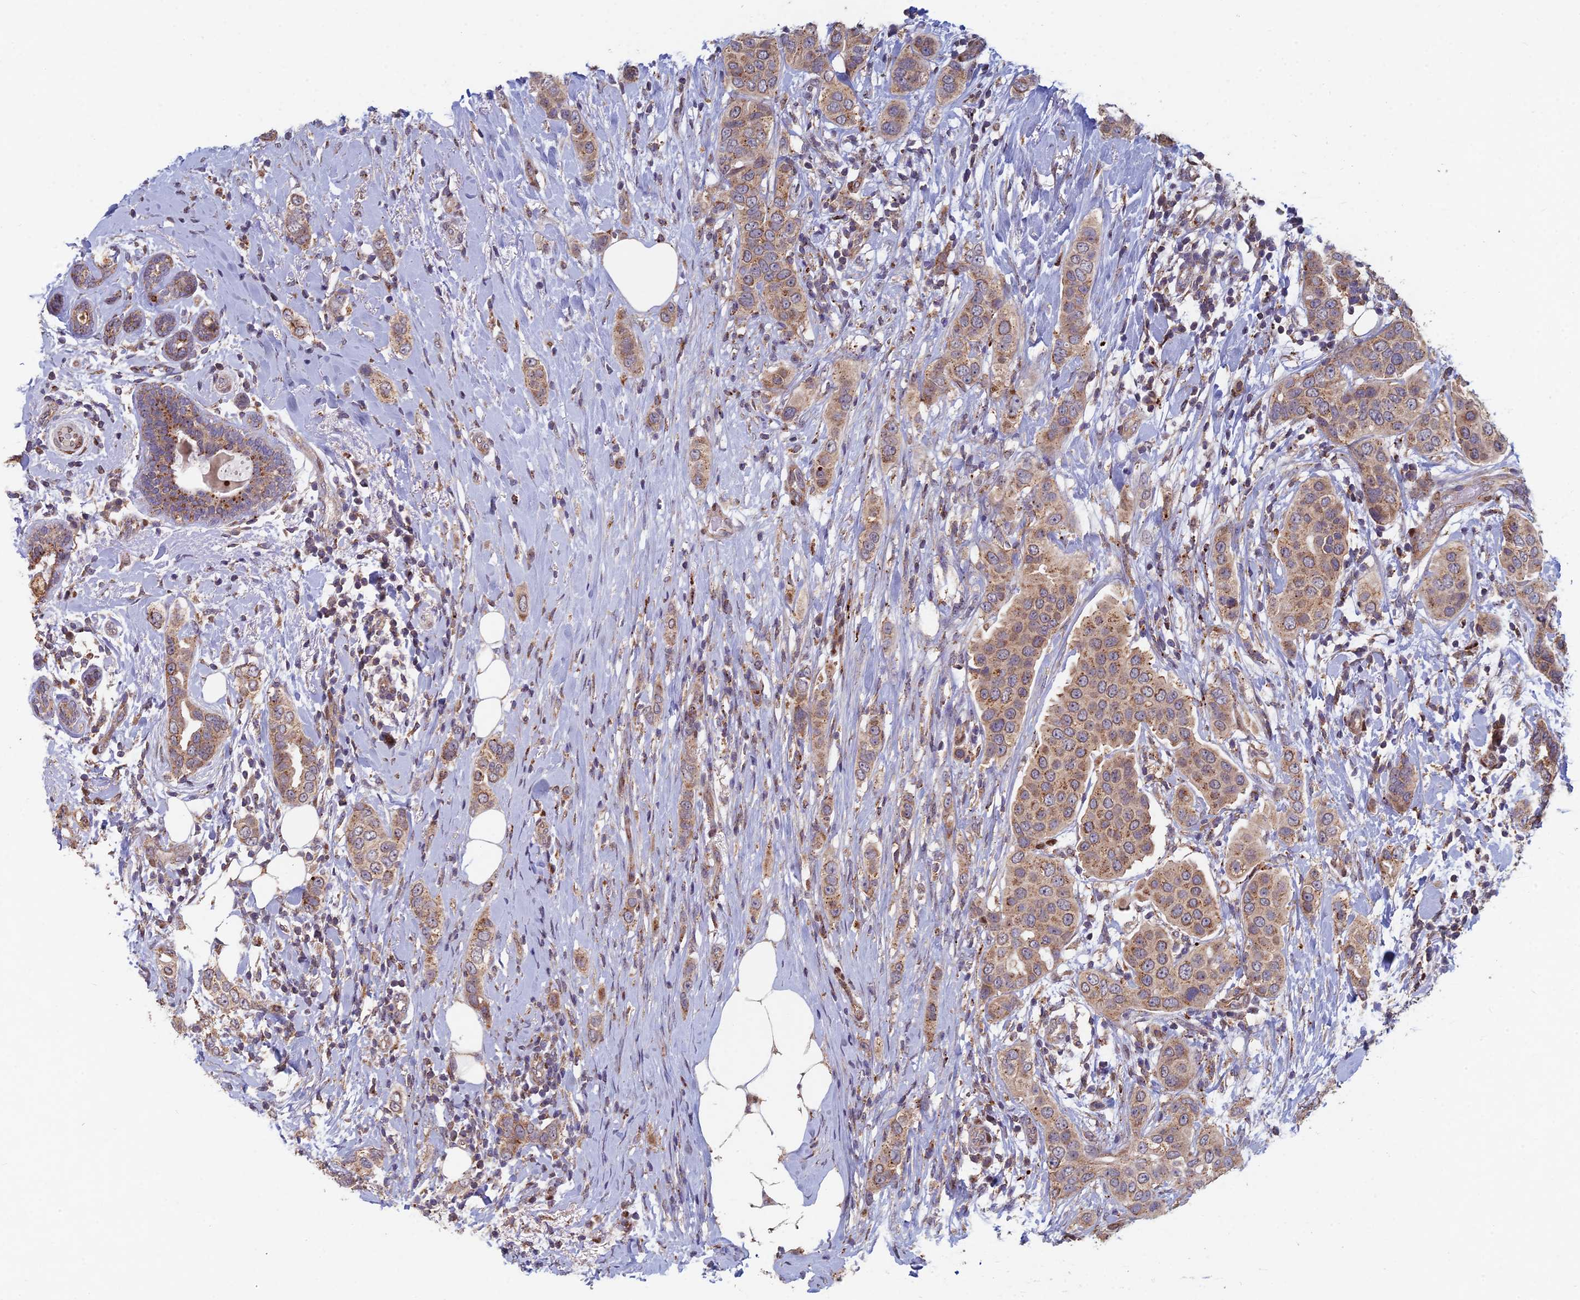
{"staining": {"intensity": "moderate", "quantity": ">75%", "location": "cytoplasmic/membranous"}, "tissue": "breast cancer", "cell_type": "Tumor cells", "image_type": "cancer", "snomed": [{"axis": "morphology", "description": "Lobular carcinoma"}, {"axis": "topography", "description": "Breast"}], "caption": "DAB immunohistochemical staining of lobular carcinoma (breast) exhibits moderate cytoplasmic/membranous protein staining in about >75% of tumor cells.", "gene": "FOXS1", "patient": {"sex": "female", "age": 51}}